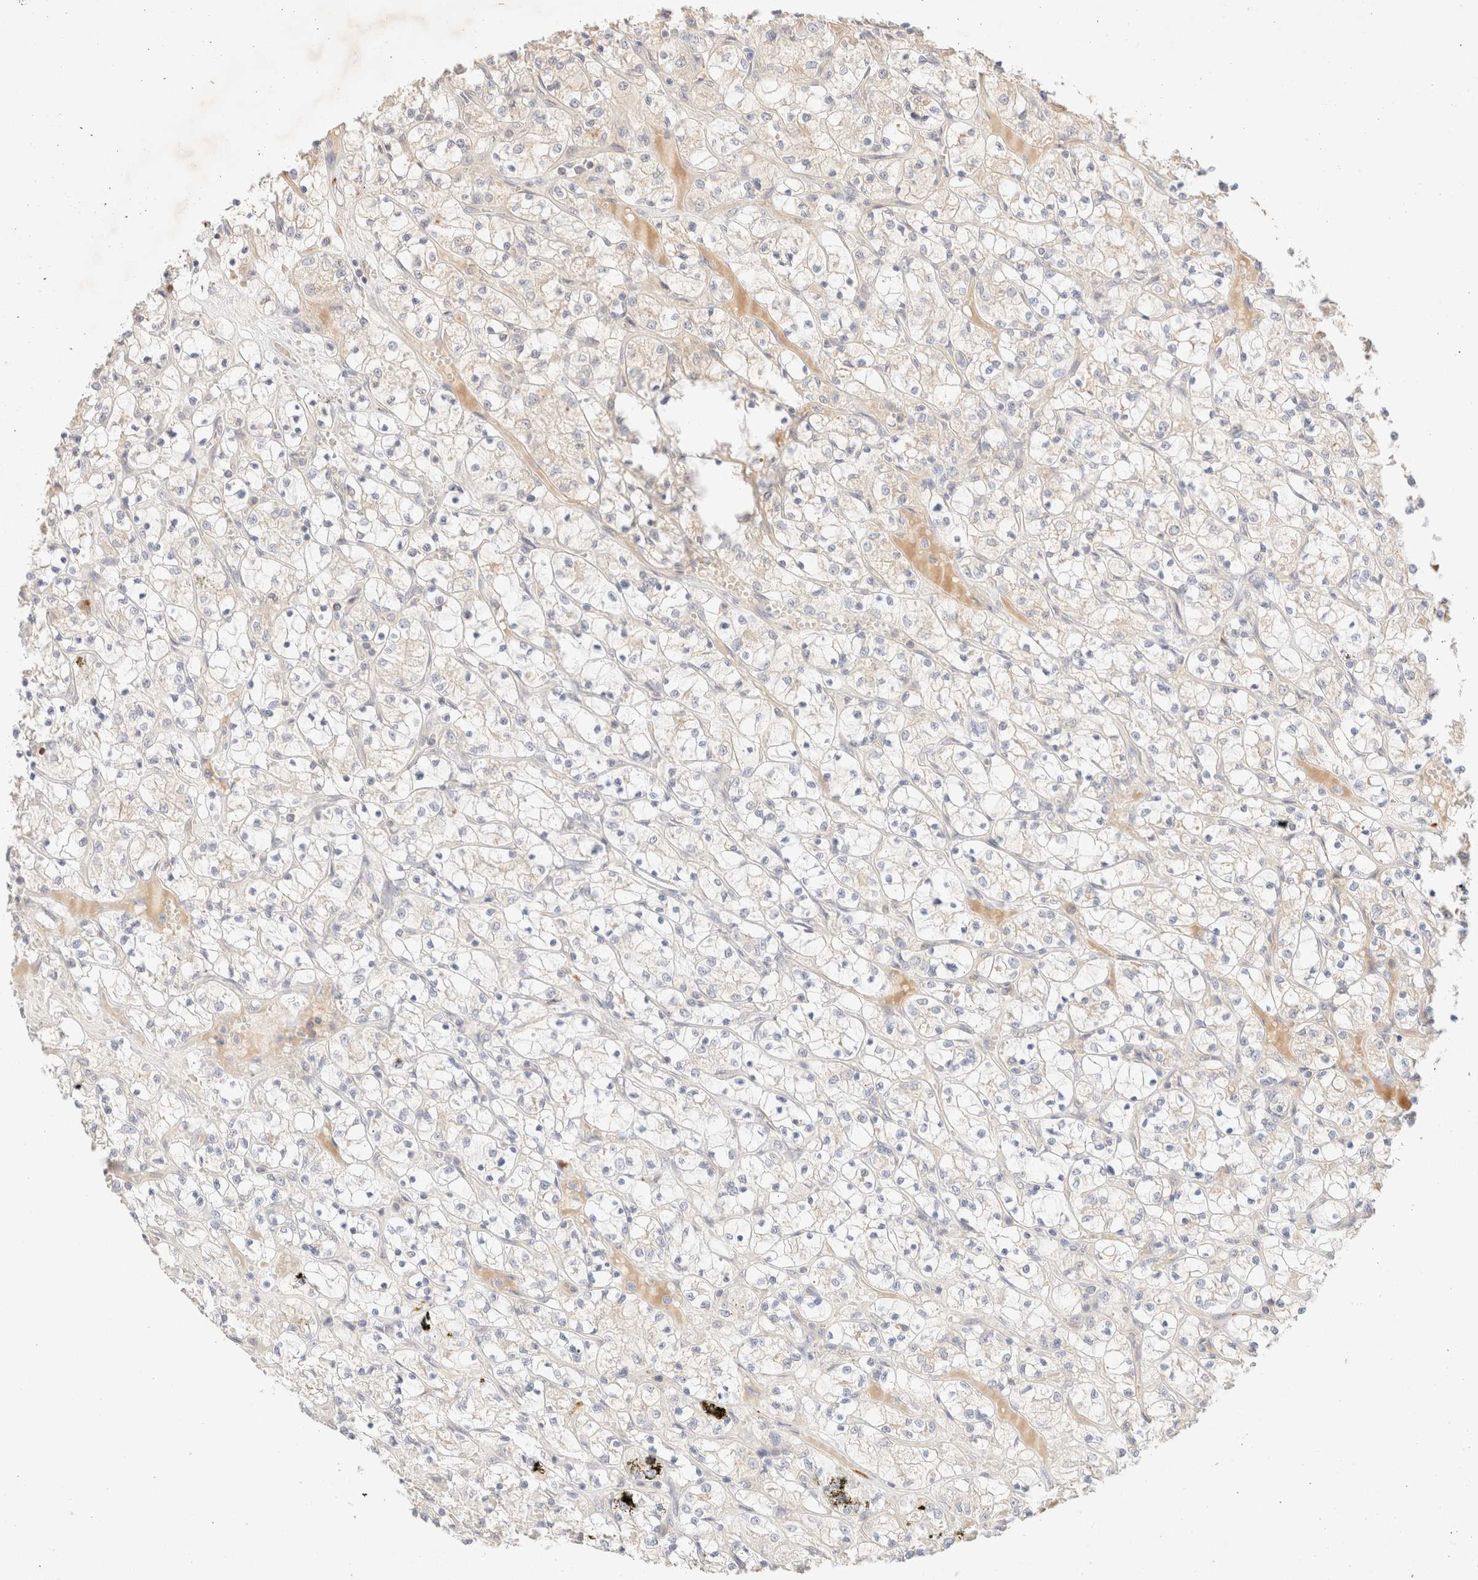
{"staining": {"intensity": "negative", "quantity": "none", "location": "none"}, "tissue": "renal cancer", "cell_type": "Tumor cells", "image_type": "cancer", "snomed": [{"axis": "morphology", "description": "Adenocarcinoma, NOS"}, {"axis": "topography", "description": "Kidney"}], "caption": "This is an IHC micrograph of renal cancer. There is no positivity in tumor cells.", "gene": "SNTB1", "patient": {"sex": "female", "age": 69}}